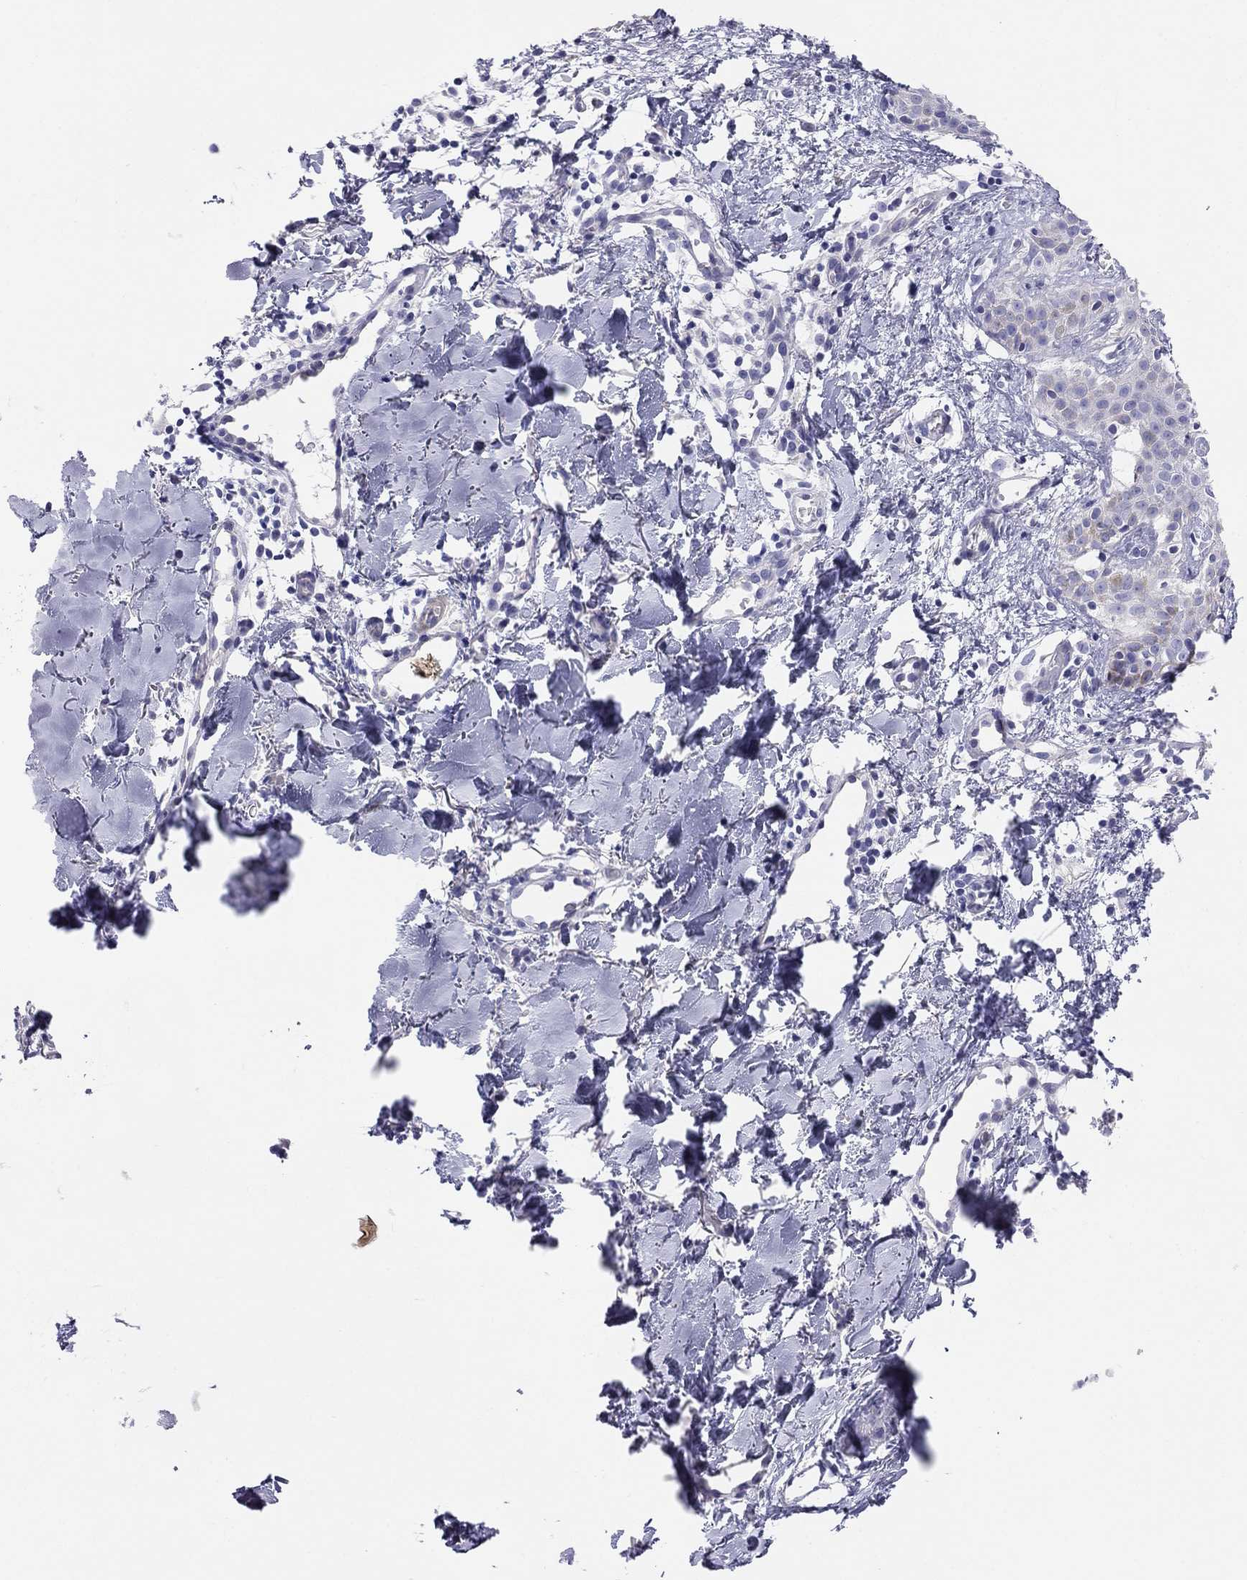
{"staining": {"intensity": "negative", "quantity": "none", "location": "none"}, "tissue": "melanoma", "cell_type": "Tumor cells", "image_type": "cancer", "snomed": [{"axis": "morphology", "description": "Malignant melanoma, NOS"}, {"axis": "topography", "description": "Skin"}], "caption": "Human malignant melanoma stained for a protein using IHC exhibits no positivity in tumor cells.", "gene": "MGAT4C", "patient": {"sex": "male", "age": 51}}